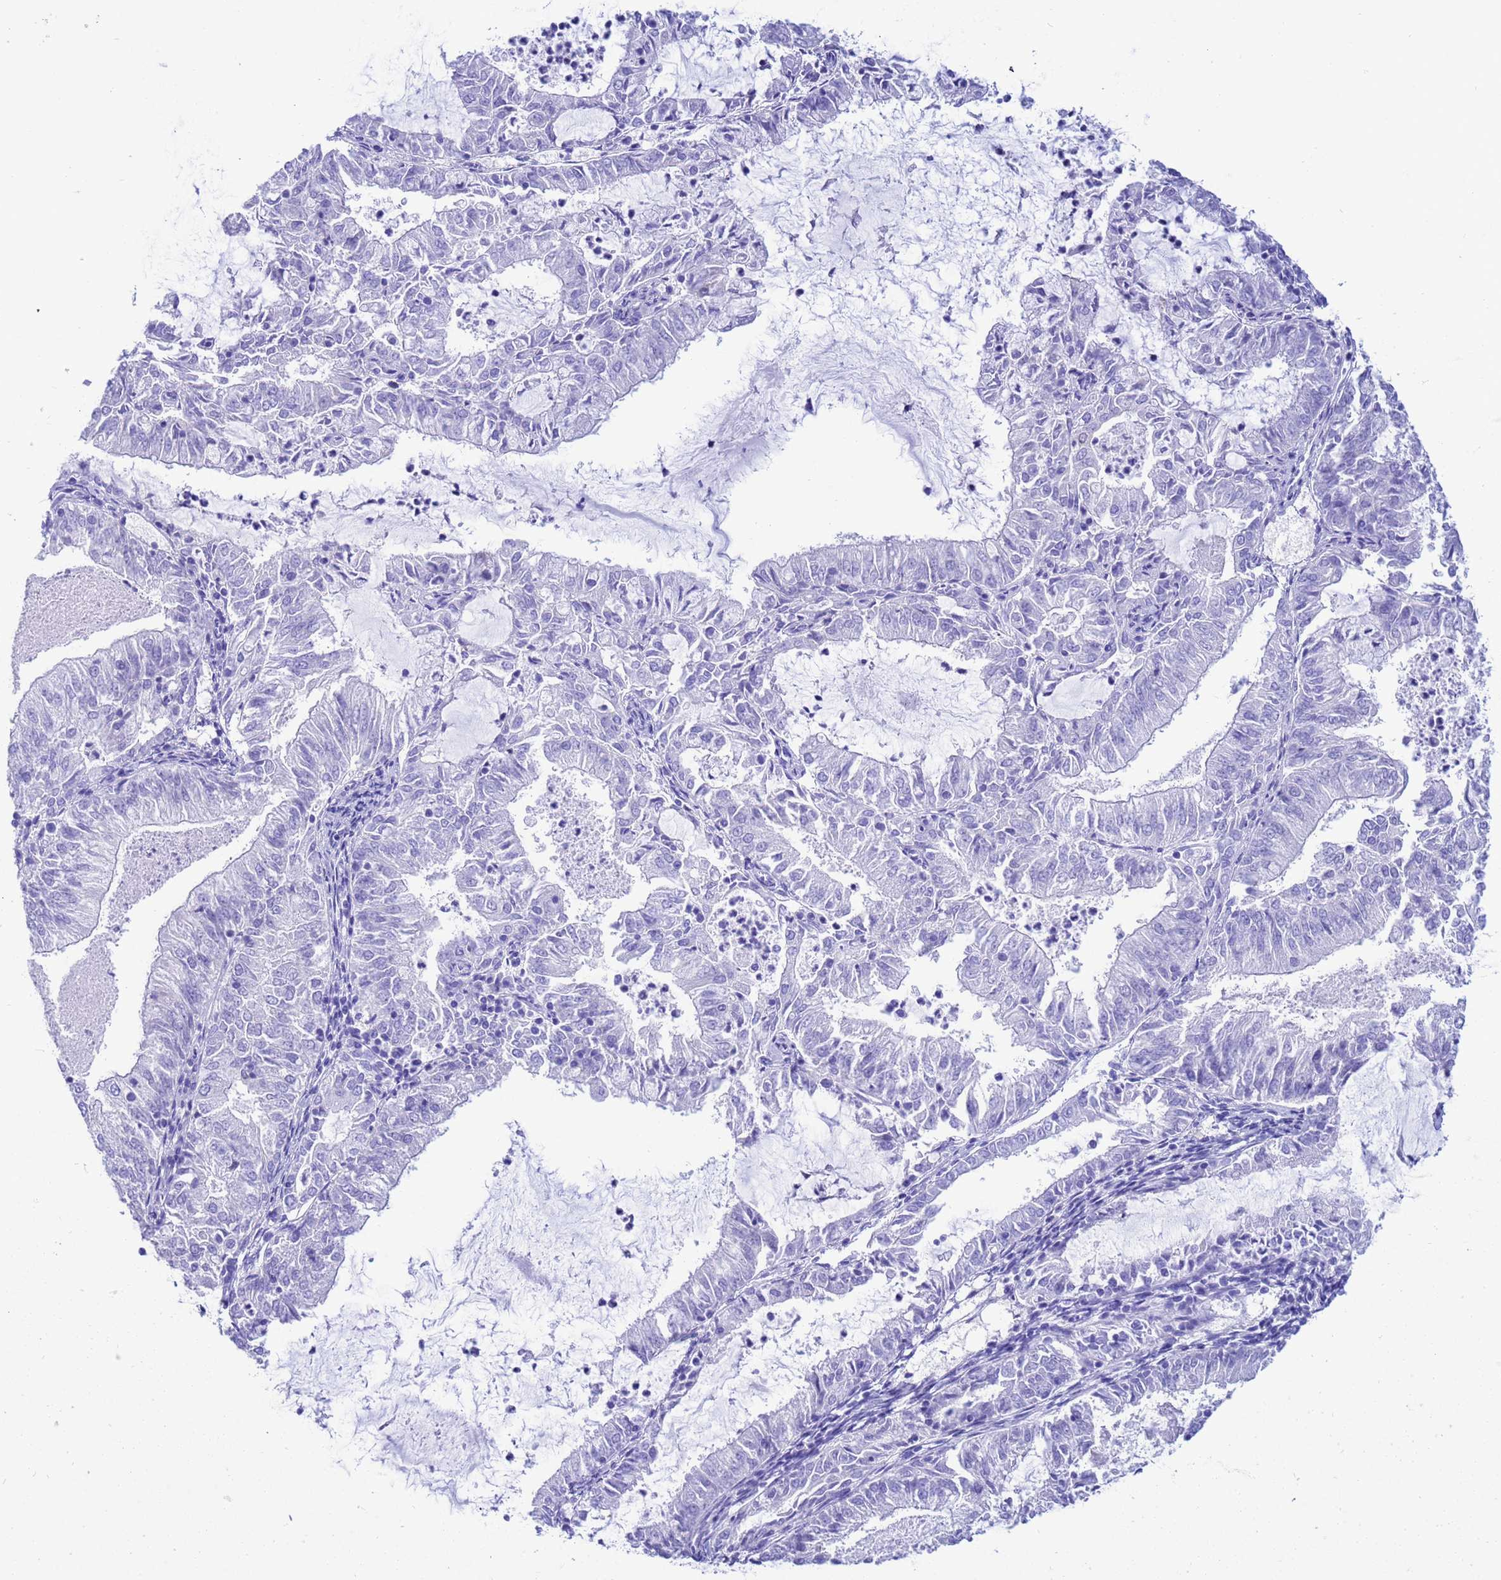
{"staining": {"intensity": "negative", "quantity": "none", "location": "none"}, "tissue": "endometrial cancer", "cell_type": "Tumor cells", "image_type": "cancer", "snomed": [{"axis": "morphology", "description": "Adenocarcinoma, NOS"}, {"axis": "topography", "description": "Endometrium"}], "caption": "Human endometrial cancer stained for a protein using immunohistochemistry (IHC) demonstrates no positivity in tumor cells.", "gene": "AKR1C2", "patient": {"sex": "female", "age": 57}}